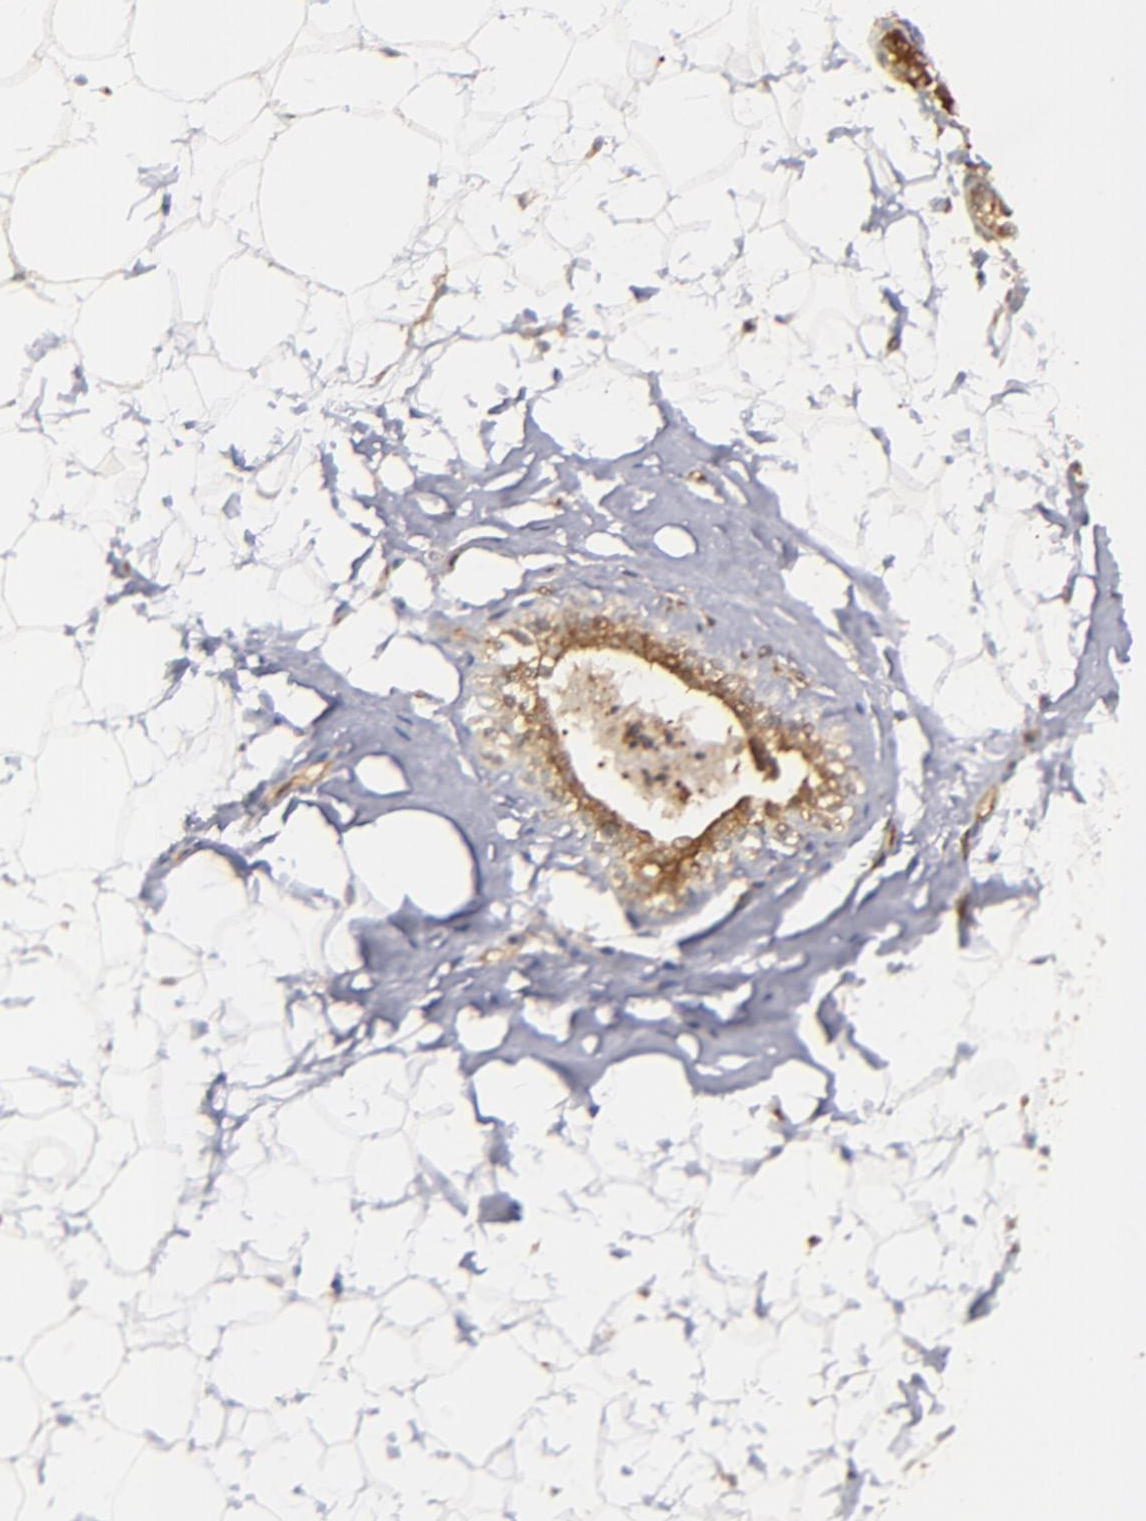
{"staining": {"intensity": "moderate", "quantity": ">75%", "location": "cytoplasmic/membranous"}, "tissue": "adipose tissue", "cell_type": "Adipocytes", "image_type": "normal", "snomed": [{"axis": "morphology", "description": "Normal tissue, NOS"}, {"axis": "topography", "description": "Breast"}], "caption": "Immunohistochemistry of benign human adipose tissue shows medium levels of moderate cytoplasmic/membranous positivity in approximately >75% of adipocytes.", "gene": "BDKRB1", "patient": {"sex": "female", "age": 22}}